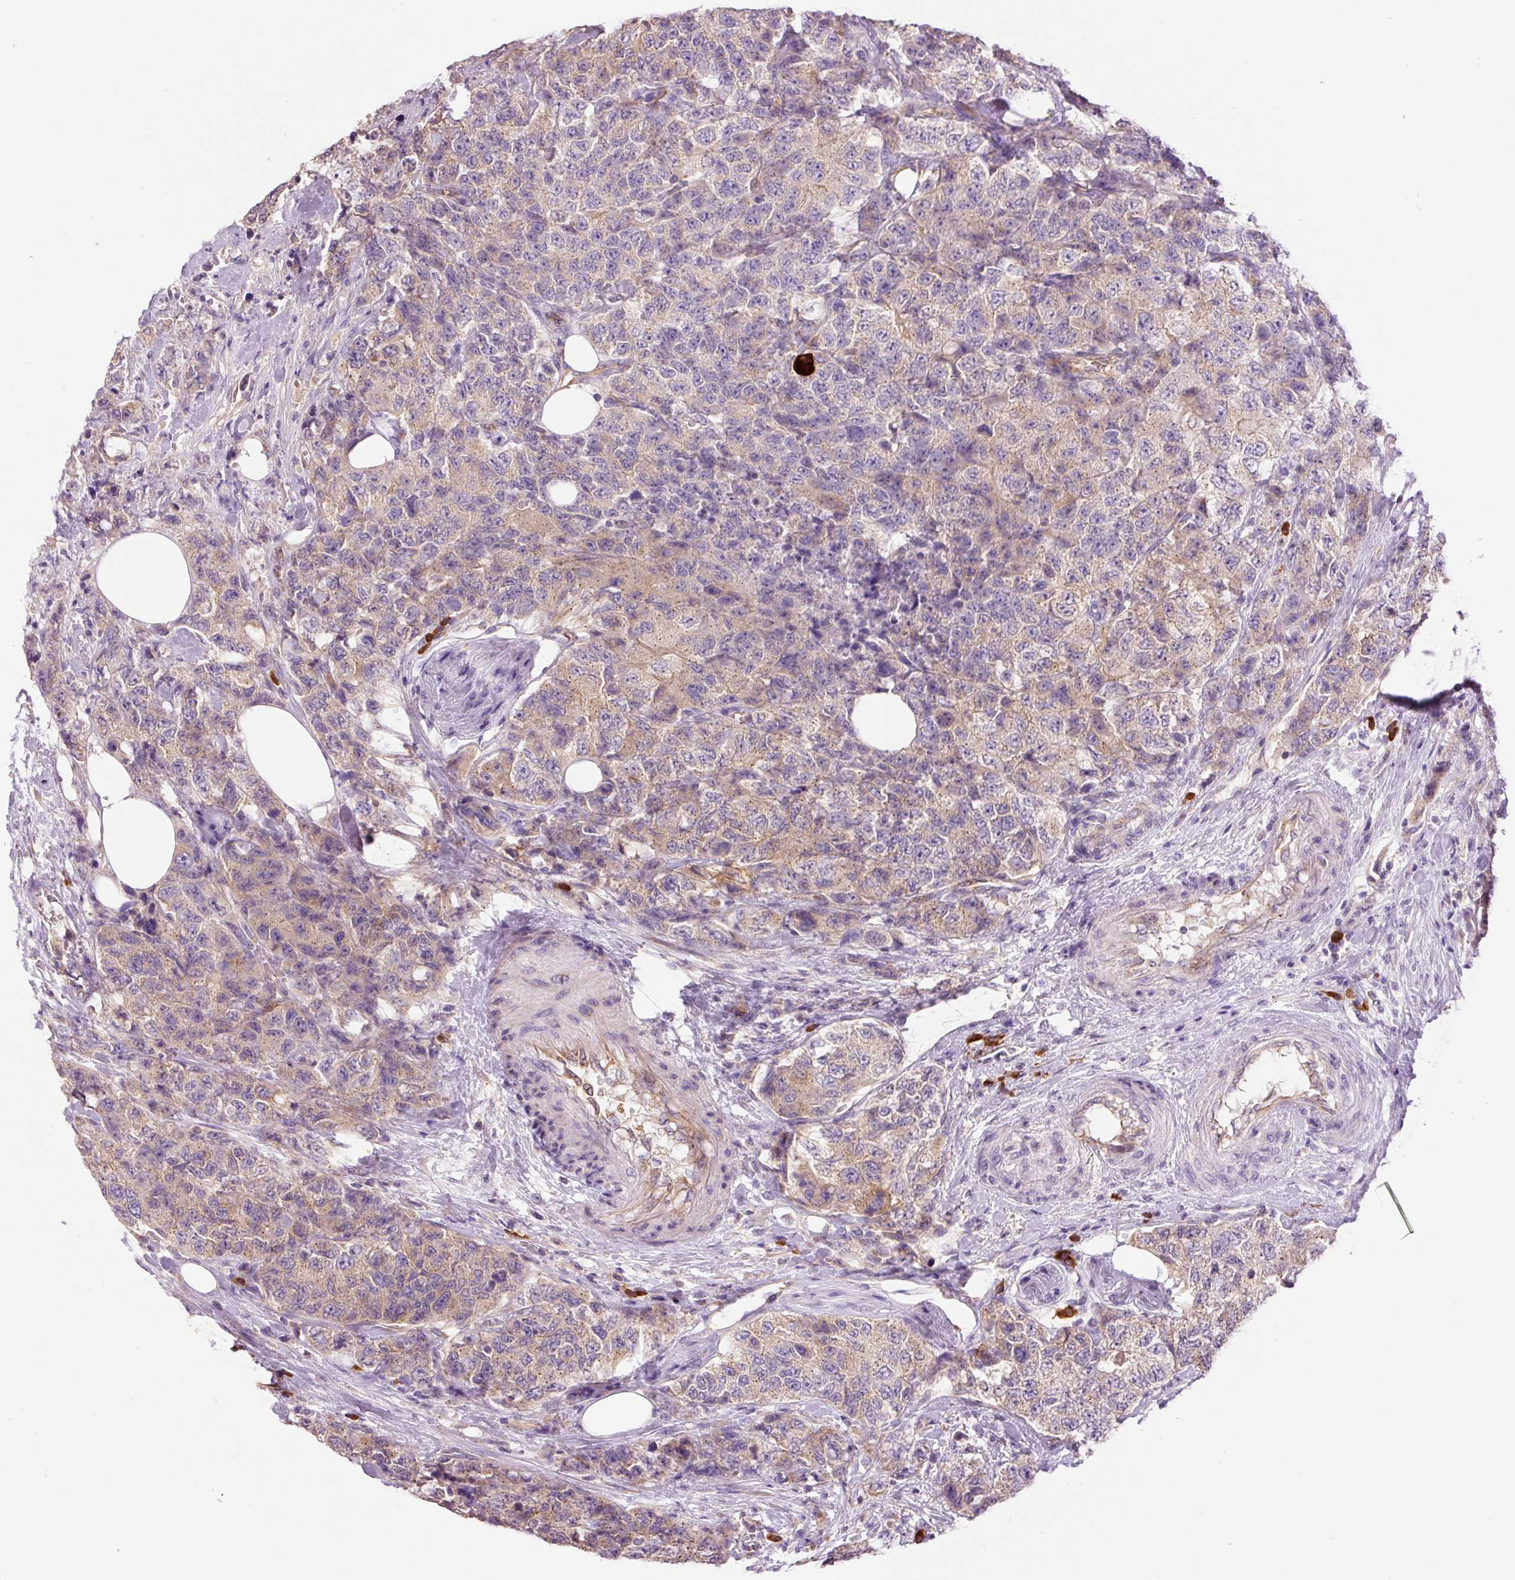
{"staining": {"intensity": "weak", "quantity": "25%-75%", "location": "cytoplasmic/membranous"}, "tissue": "urothelial cancer", "cell_type": "Tumor cells", "image_type": "cancer", "snomed": [{"axis": "morphology", "description": "Urothelial carcinoma, High grade"}, {"axis": "topography", "description": "Urinary bladder"}], "caption": "High-grade urothelial carcinoma stained for a protein (brown) shows weak cytoplasmic/membranous positive positivity in approximately 25%-75% of tumor cells.", "gene": "PNPLA5", "patient": {"sex": "female", "age": 78}}